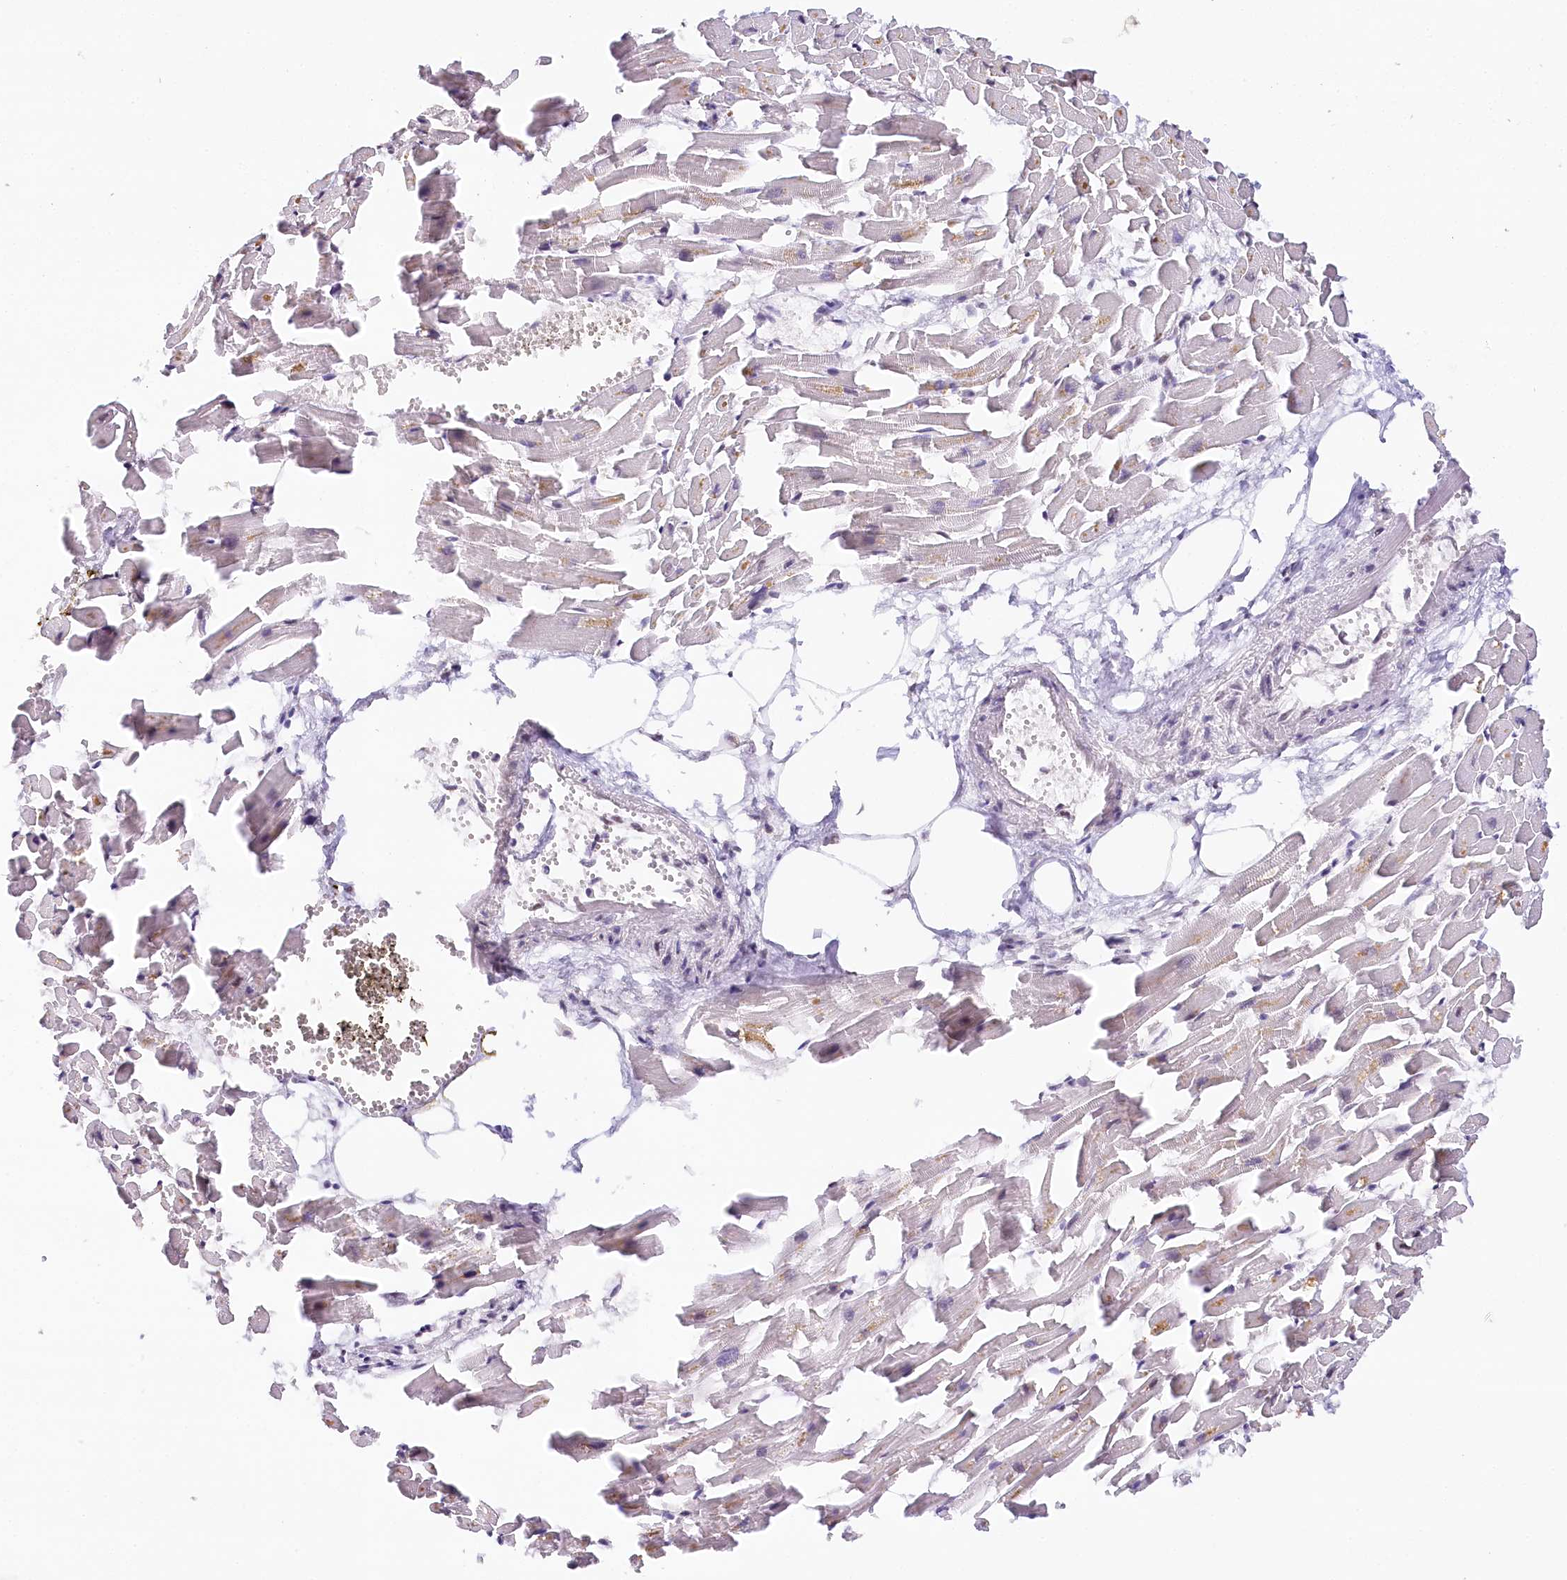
{"staining": {"intensity": "negative", "quantity": "none", "location": "none"}, "tissue": "heart muscle", "cell_type": "Cardiomyocytes", "image_type": "normal", "snomed": [{"axis": "morphology", "description": "Normal tissue, NOS"}, {"axis": "topography", "description": "Heart"}], "caption": "The image displays no staining of cardiomyocytes in benign heart muscle.", "gene": "TP53", "patient": {"sex": "female", "age": 64}}